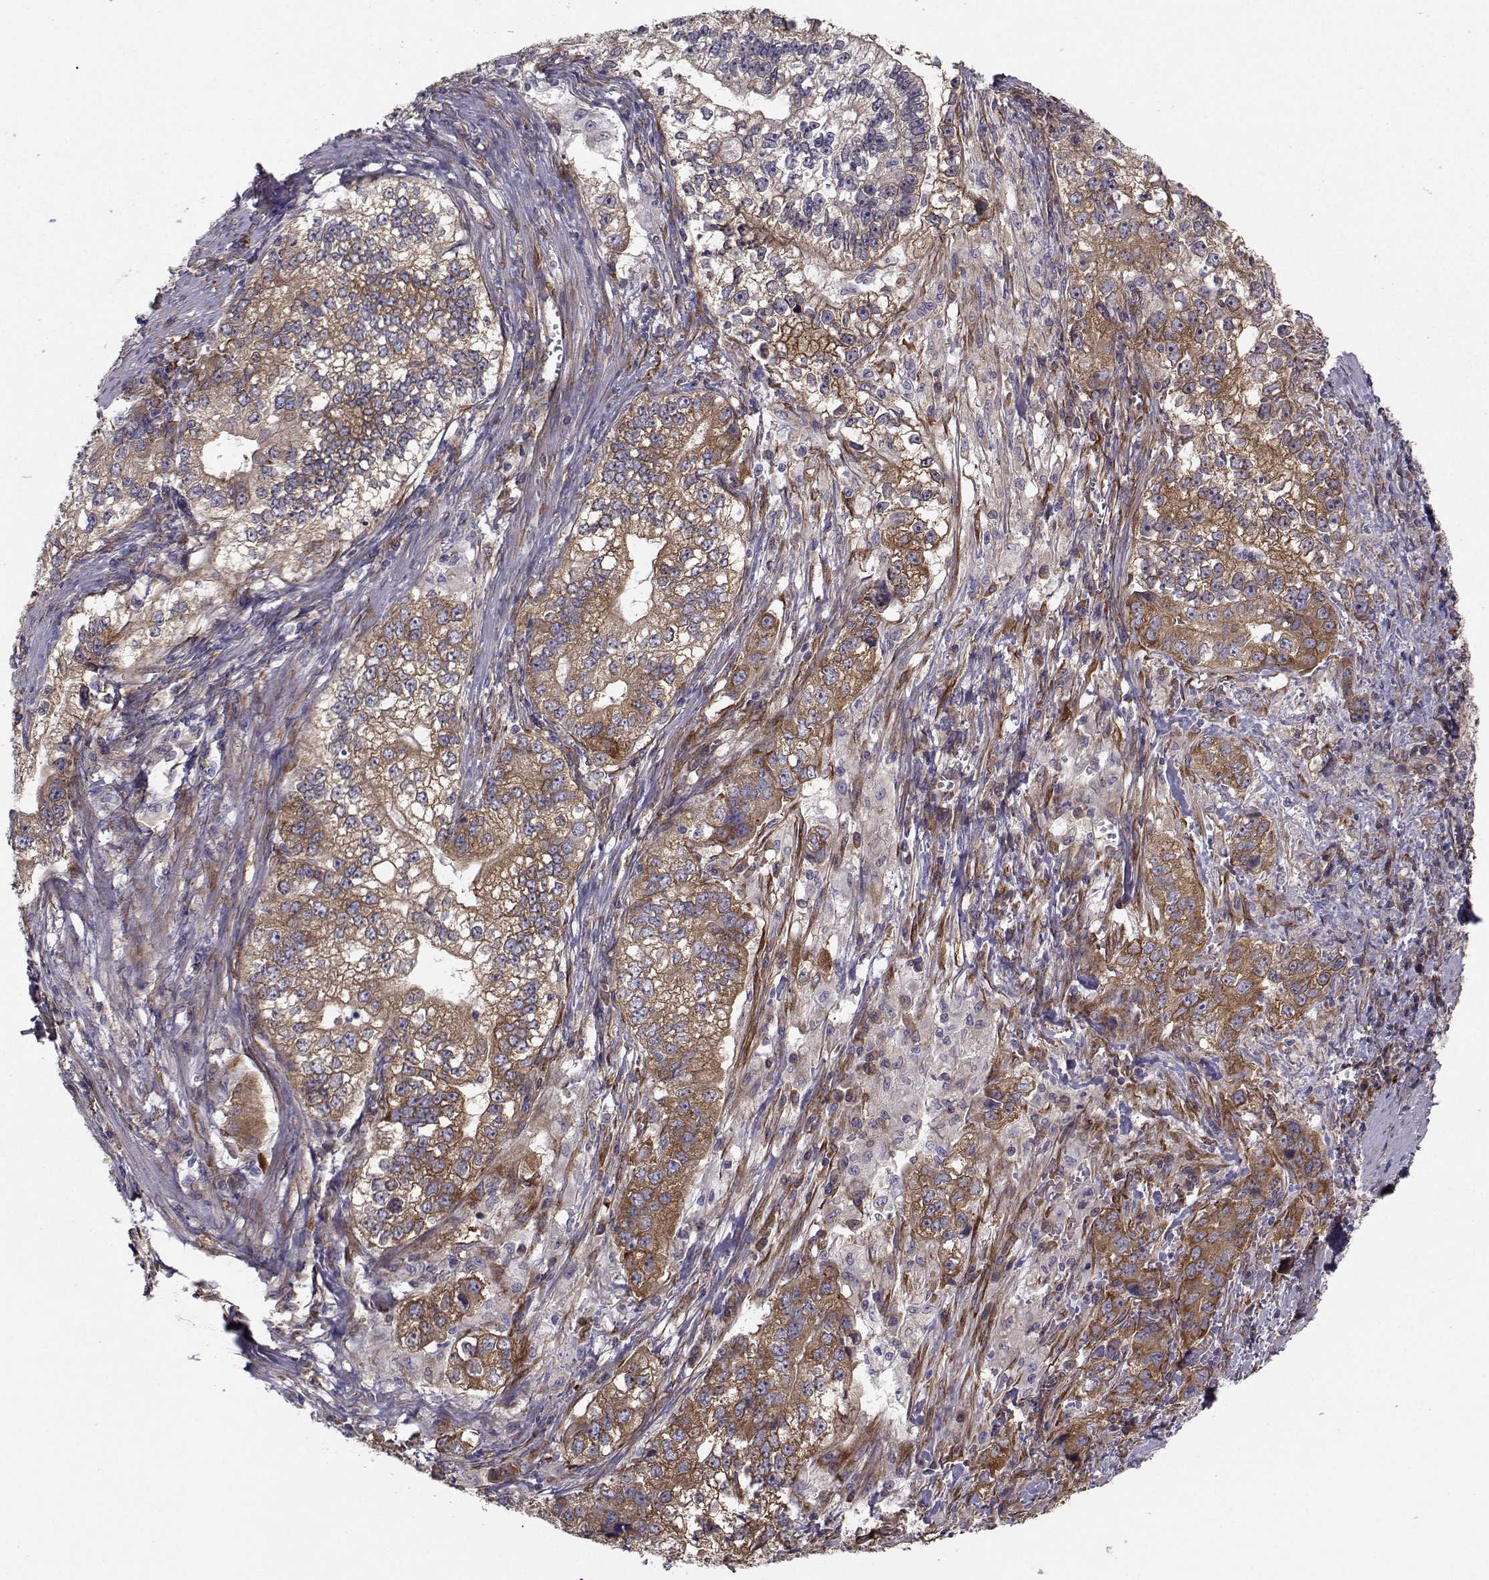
{"staining": {"intensity": "moderate", "quantity": ">75%", "location": "cytoplasmic/membranous"}, "tissue": "stomach cancer", "cell_type": "Tumor cells", "image_type": "cancer", "snomed": [{"axis": "morphology", "description": "Adenocarcinoma, NOS"}, {"axis": "topography", "description": "Stomach, lower"}], "caption": "Immunohistochemistry staining of stomach adenocarcinoma, which exhibits medium levels of moderate cytoplasmic/membranous expression in approximately >75% of tumor cells indicating moderate cytoplasmic/membranous protein staining. The staining was performed using DAB (3,3'-diaminobenzidine) (brown) for protein detection and nuclei were counterstained in hematoxylin (blue).", "gene": "TRIP10", "patient": {"sex": "female", "age": 72}}